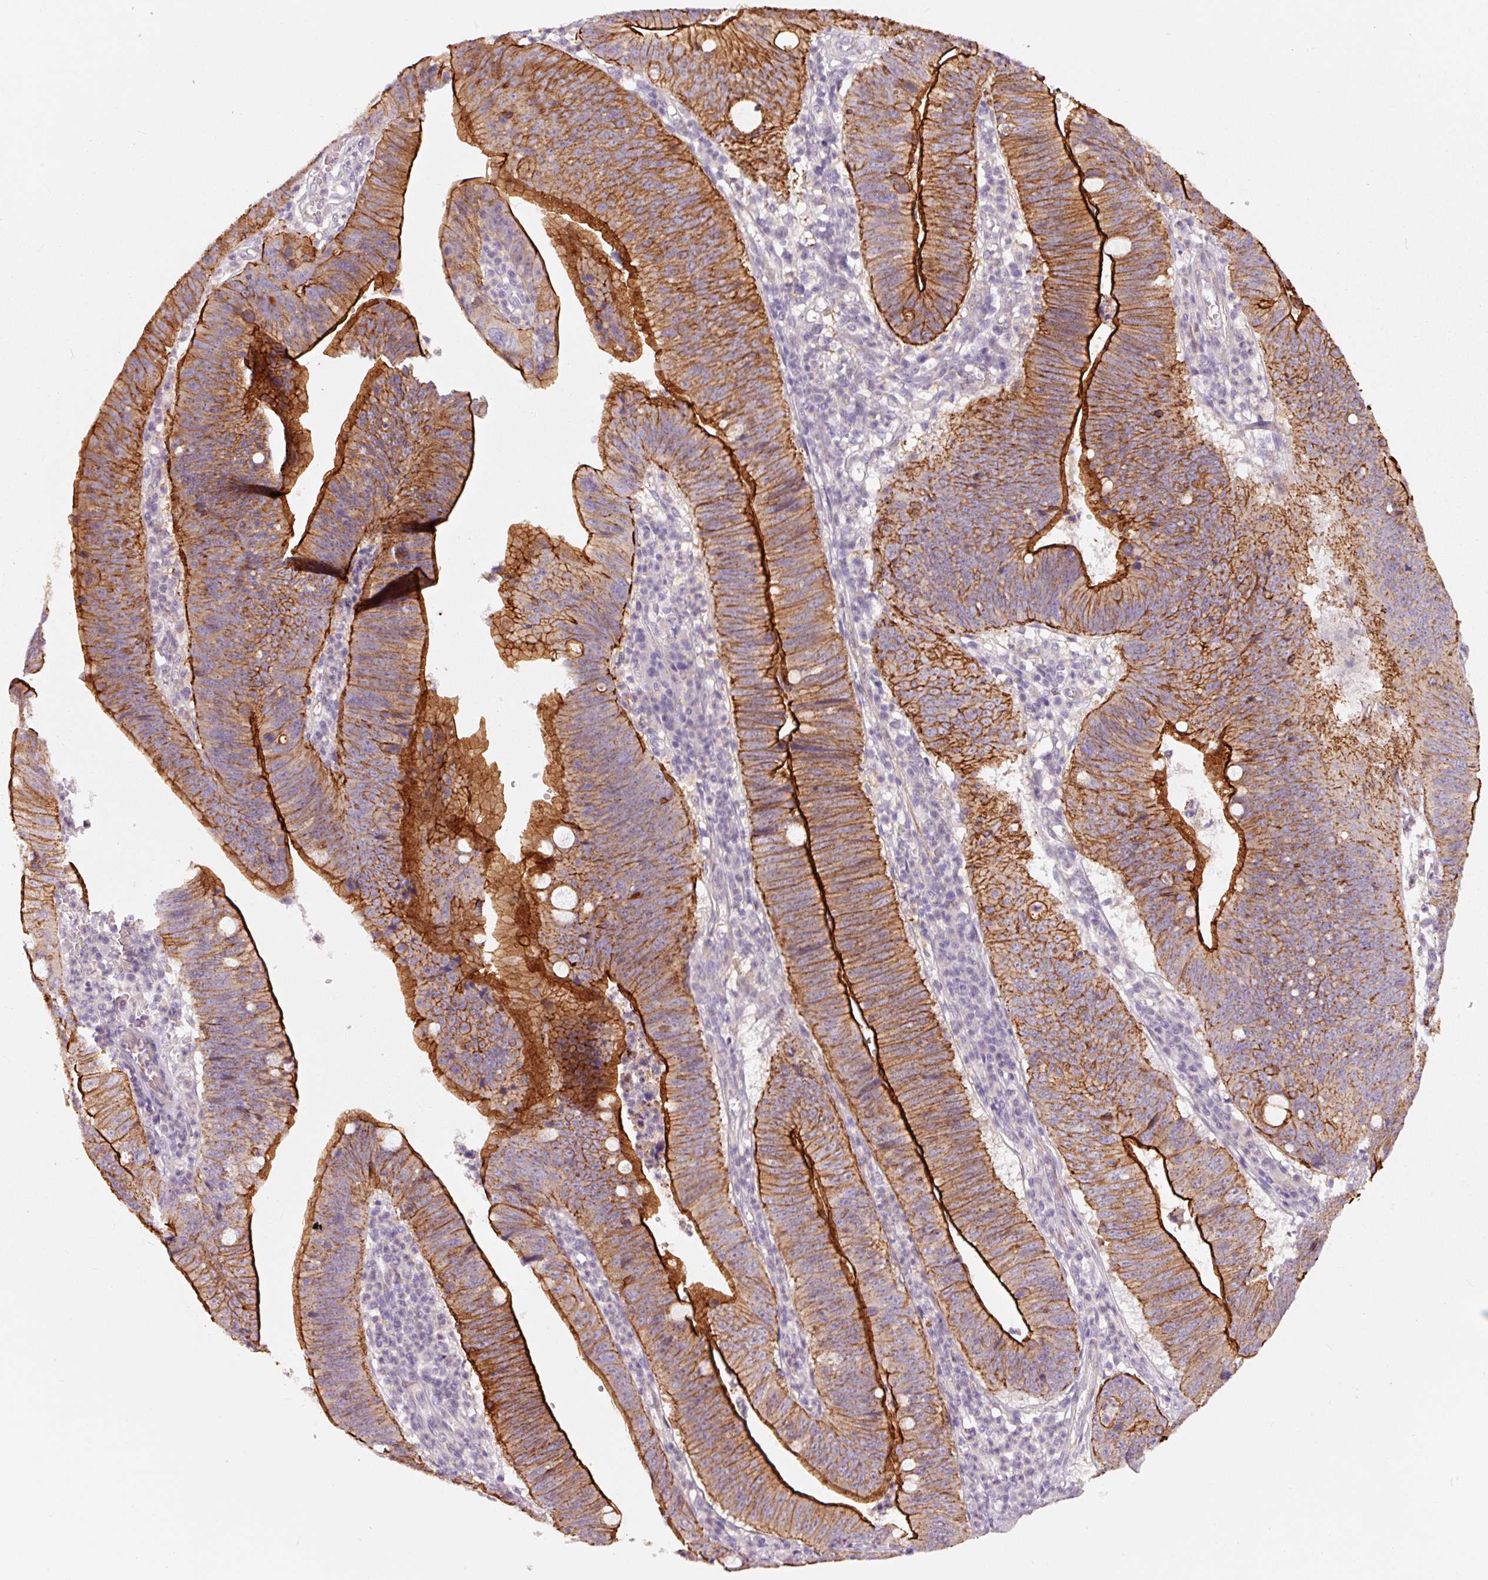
{"staining": {"intensity": "strong", "quantity": "25%-75%", "location": "cytoplasmic/membranous"}, "tissue": "stomach cancer", "cell_type": "Tumor cells", "image_type": "cancer", "snomed": [{"axis": "morphology", "description": "Adenocarcinoma, NOS"}, {"axis": "topography", "description": "Stomach"}], "caption": "Stomach adenocarcinoma stained with a brown dye shows strong cytoplasmic/membranous positive positivity in about 25%-75% of tumor cells.", "gene": "DAPP1", "patient": {"sex": "male", "age": 59}}